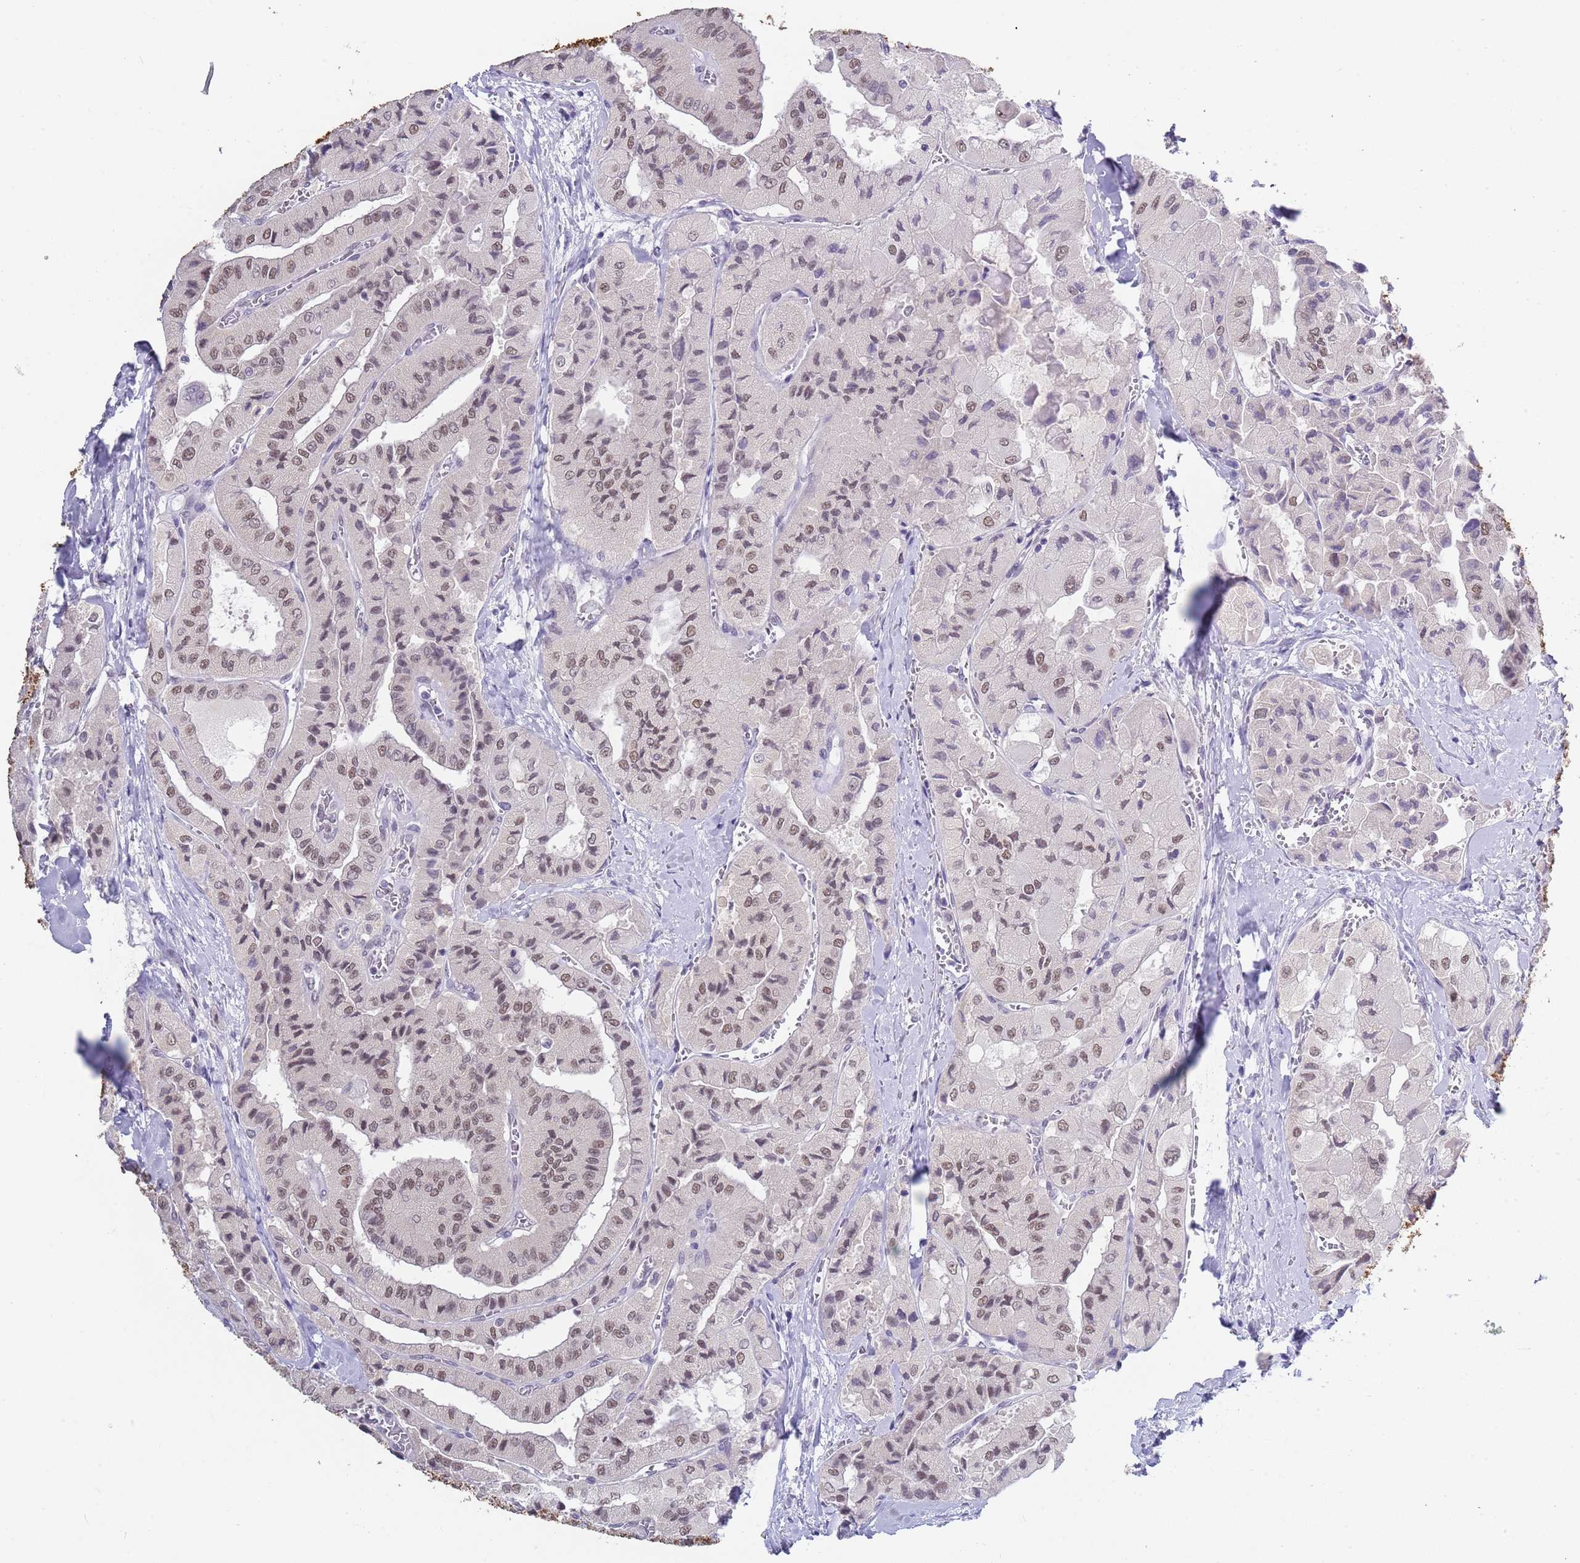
{"staining": {"intensity": "weak", "quantity": ">75%", "location": "nuclear"}, "tissue": "thyroid cancer", "cell_type": "Tumor cells", "image_type": "cancer", "snomed": [{"axis": "morphology", "description": "Normal tissue, NOS"}, {"axis": "morphology", "description": "Papillary adenocarcinoma, NOS"}, {"axis": "topography", "description": "Thyroid gland"}], "caption": "High-power microscopy captured an IHC photomicrograph of papillary adenocarcinoma (thyroid), revealing weak nuclear expression in approximately >75% of tumor cells. The protein of interest is stained brown, and the nuclei are stained in blue (DAB IHC with brightfield microscopy, high magnification).", "gene": "SEPHS2", "patient": {"sex": "female", "age": 59}}